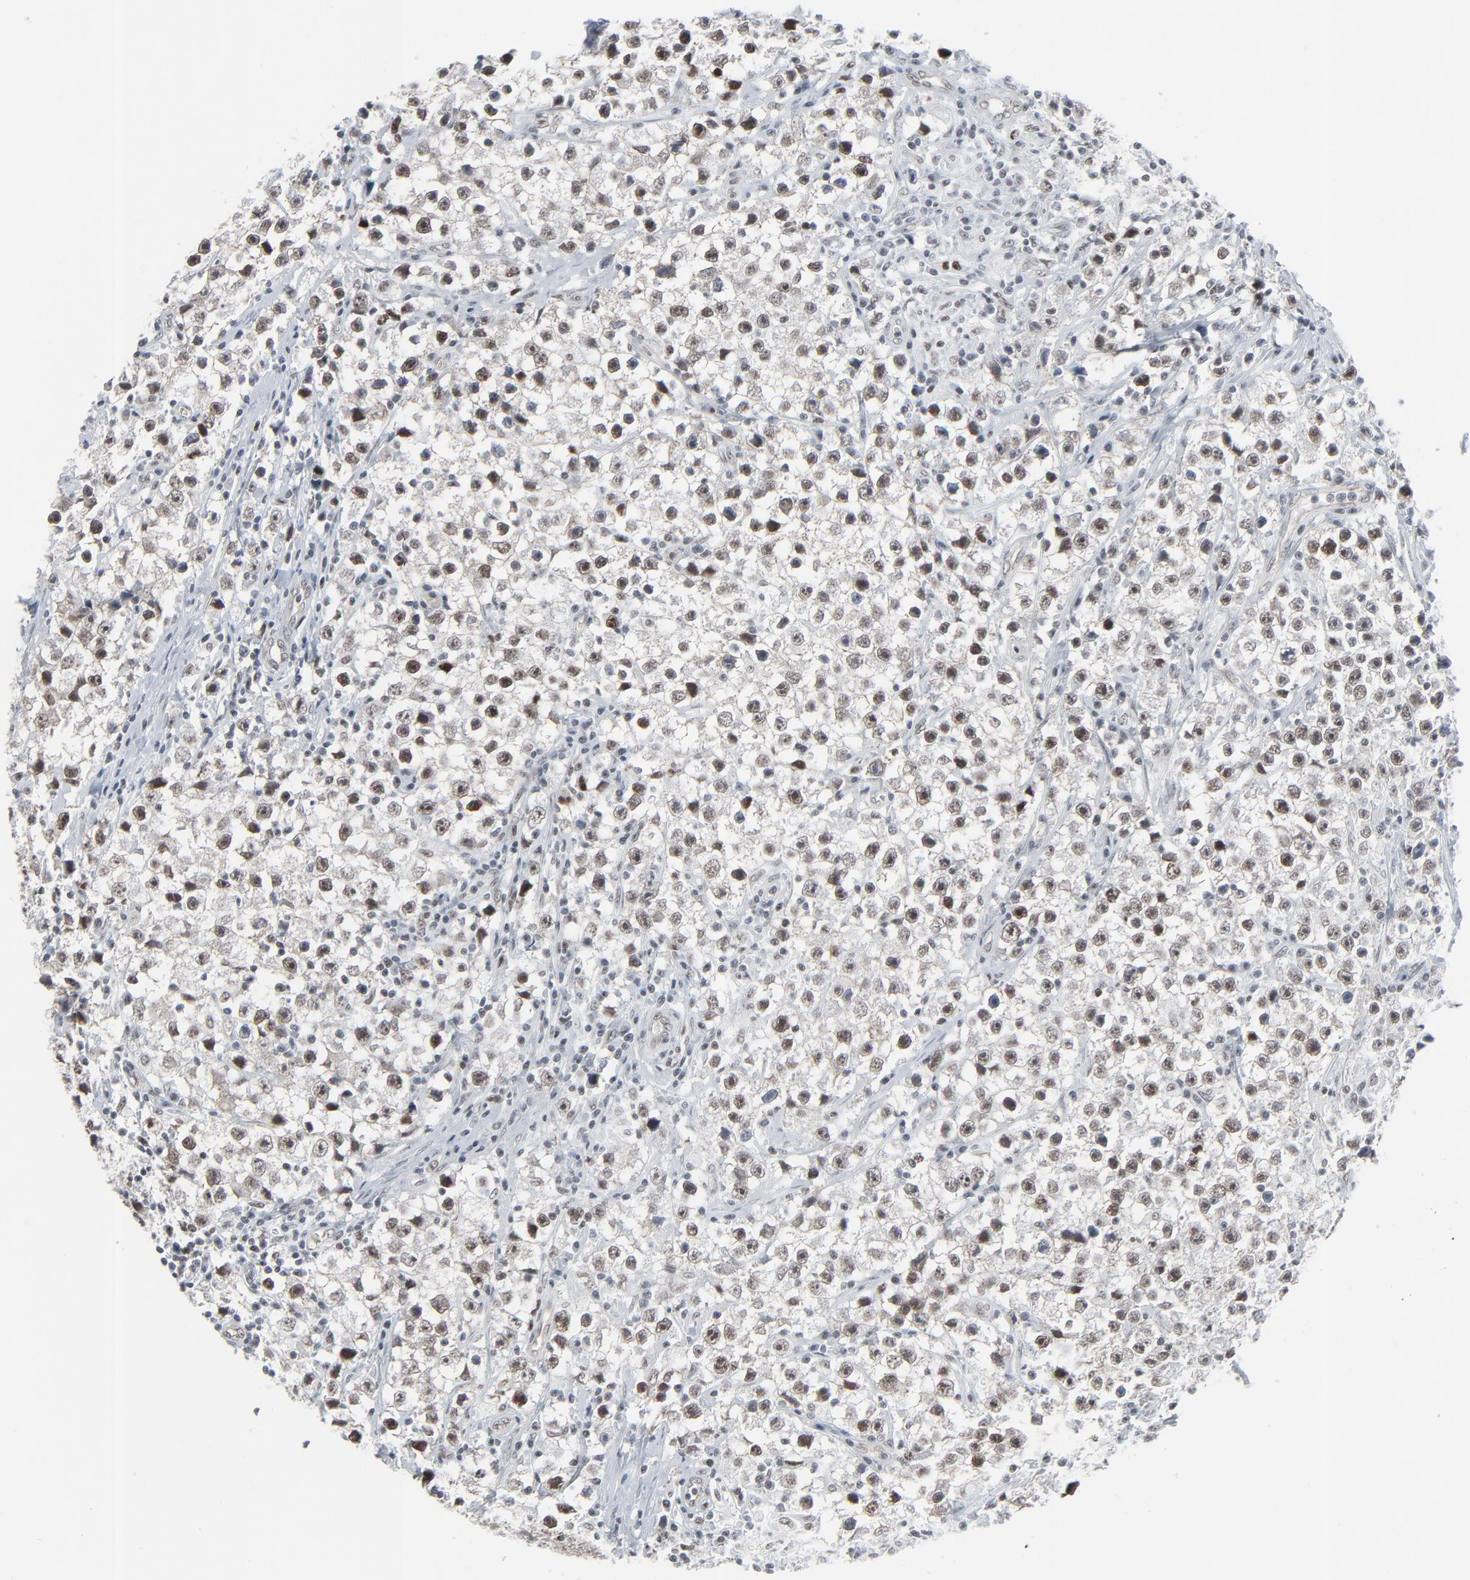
{"staining": {"intensity": "moderate", "quantity": "25%-75%", "location": "nuclear"}, "tissue": "testis cancer", "cell_type": "Tumor cells", "image_type": "cancer", "snomed": [{"axis": "morphology", "description": "Seminoma, NOS"}, {"axis": "topography", "description": "Testis"}], "caption": "High-magnification brightfield microscopy of testis seminoma stained with DAB (3,3'-diaminobenzidine) (brown) and counterstained with hematoxylin (blue). tumor cells exhibit moderate nuclear positivity is present in about25%-75% of cells.", "gene": "FBXO28", "patient": {"sex": "male", "age": 35}}